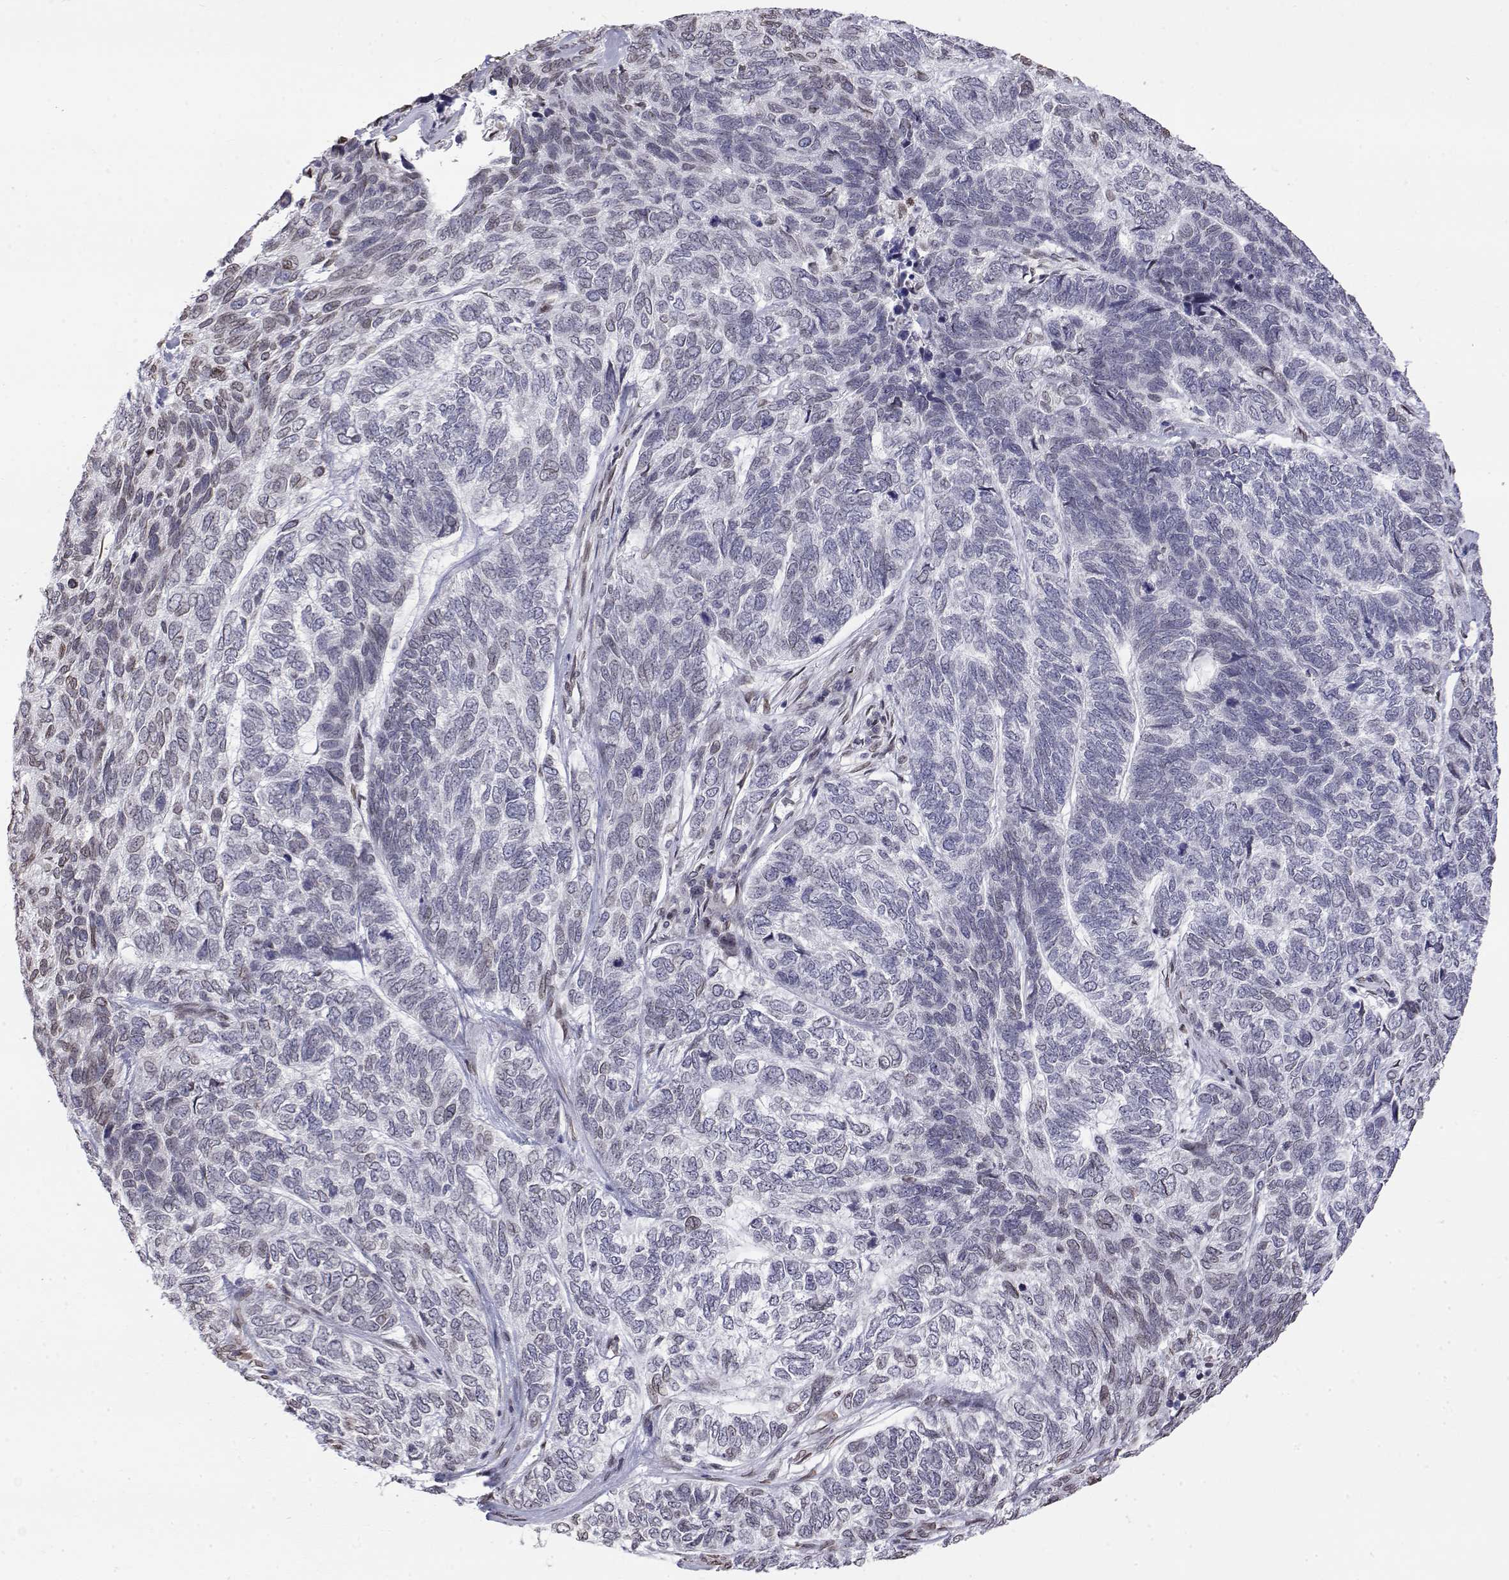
{"staining": {"intensity": "negative", "quantity": "none", "location": "none"}, "tissue": "skin cancer", "cell_type": "Tumor cells", "image_type": "cancer", "snomed": [{"axis": "morphology", "description": "Basal cell carcinoma"}, {"axis": "topography", "description": "Skin"}], "caption": "High magnification brightfield microscopy of skin cancer stained with DAB (3,3'-diaminobenzidine) (brown) and counterstained with hematoxylin (blue): tumor cells show no significant staining.", "gene": "ZNF532", "patient": {"sex": "female", "age": 65}}